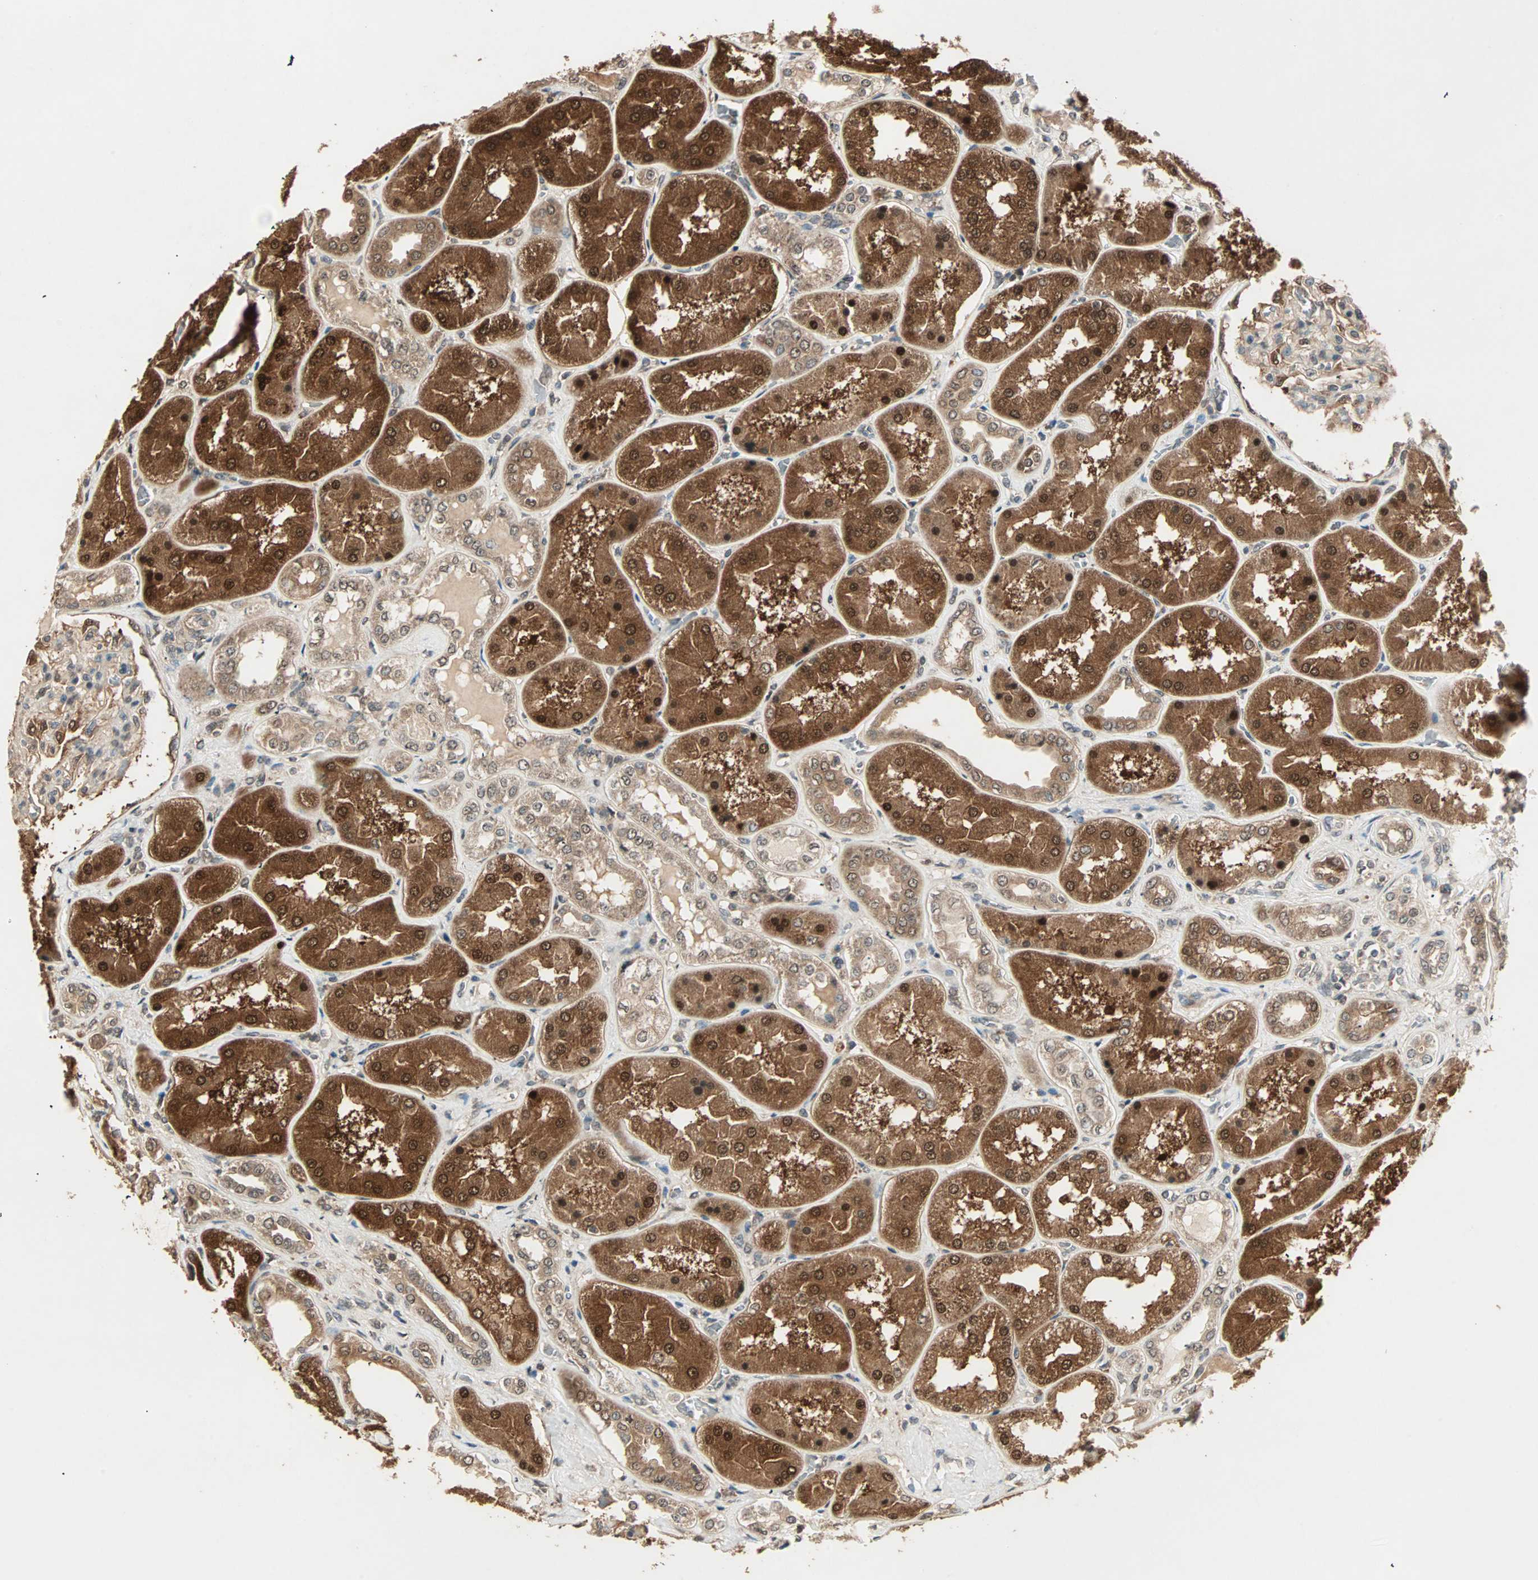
{"staining": {"intensity": "strong", "quantity": "<25%", "location": "cytoplasmic/membranous,nuclear"}, "tissue": "kidney", "cell_type": "Cells in glomeruli", "image_type": "normal", "snomed": [{"axis": "morphology", "description": "Normal tissue, NOS"}, {"axis": "topography", "description": "Kidney"}], "caption": "Immunohistochemical staining of benign kidney reveals <25% levels of strong cytoplasmic/membranous,nuclear protein positivity in approximately <25% of cells in glomeruli.", "gene": "ZSCAN31", "patient": {"sex": "female", "age": 56}}